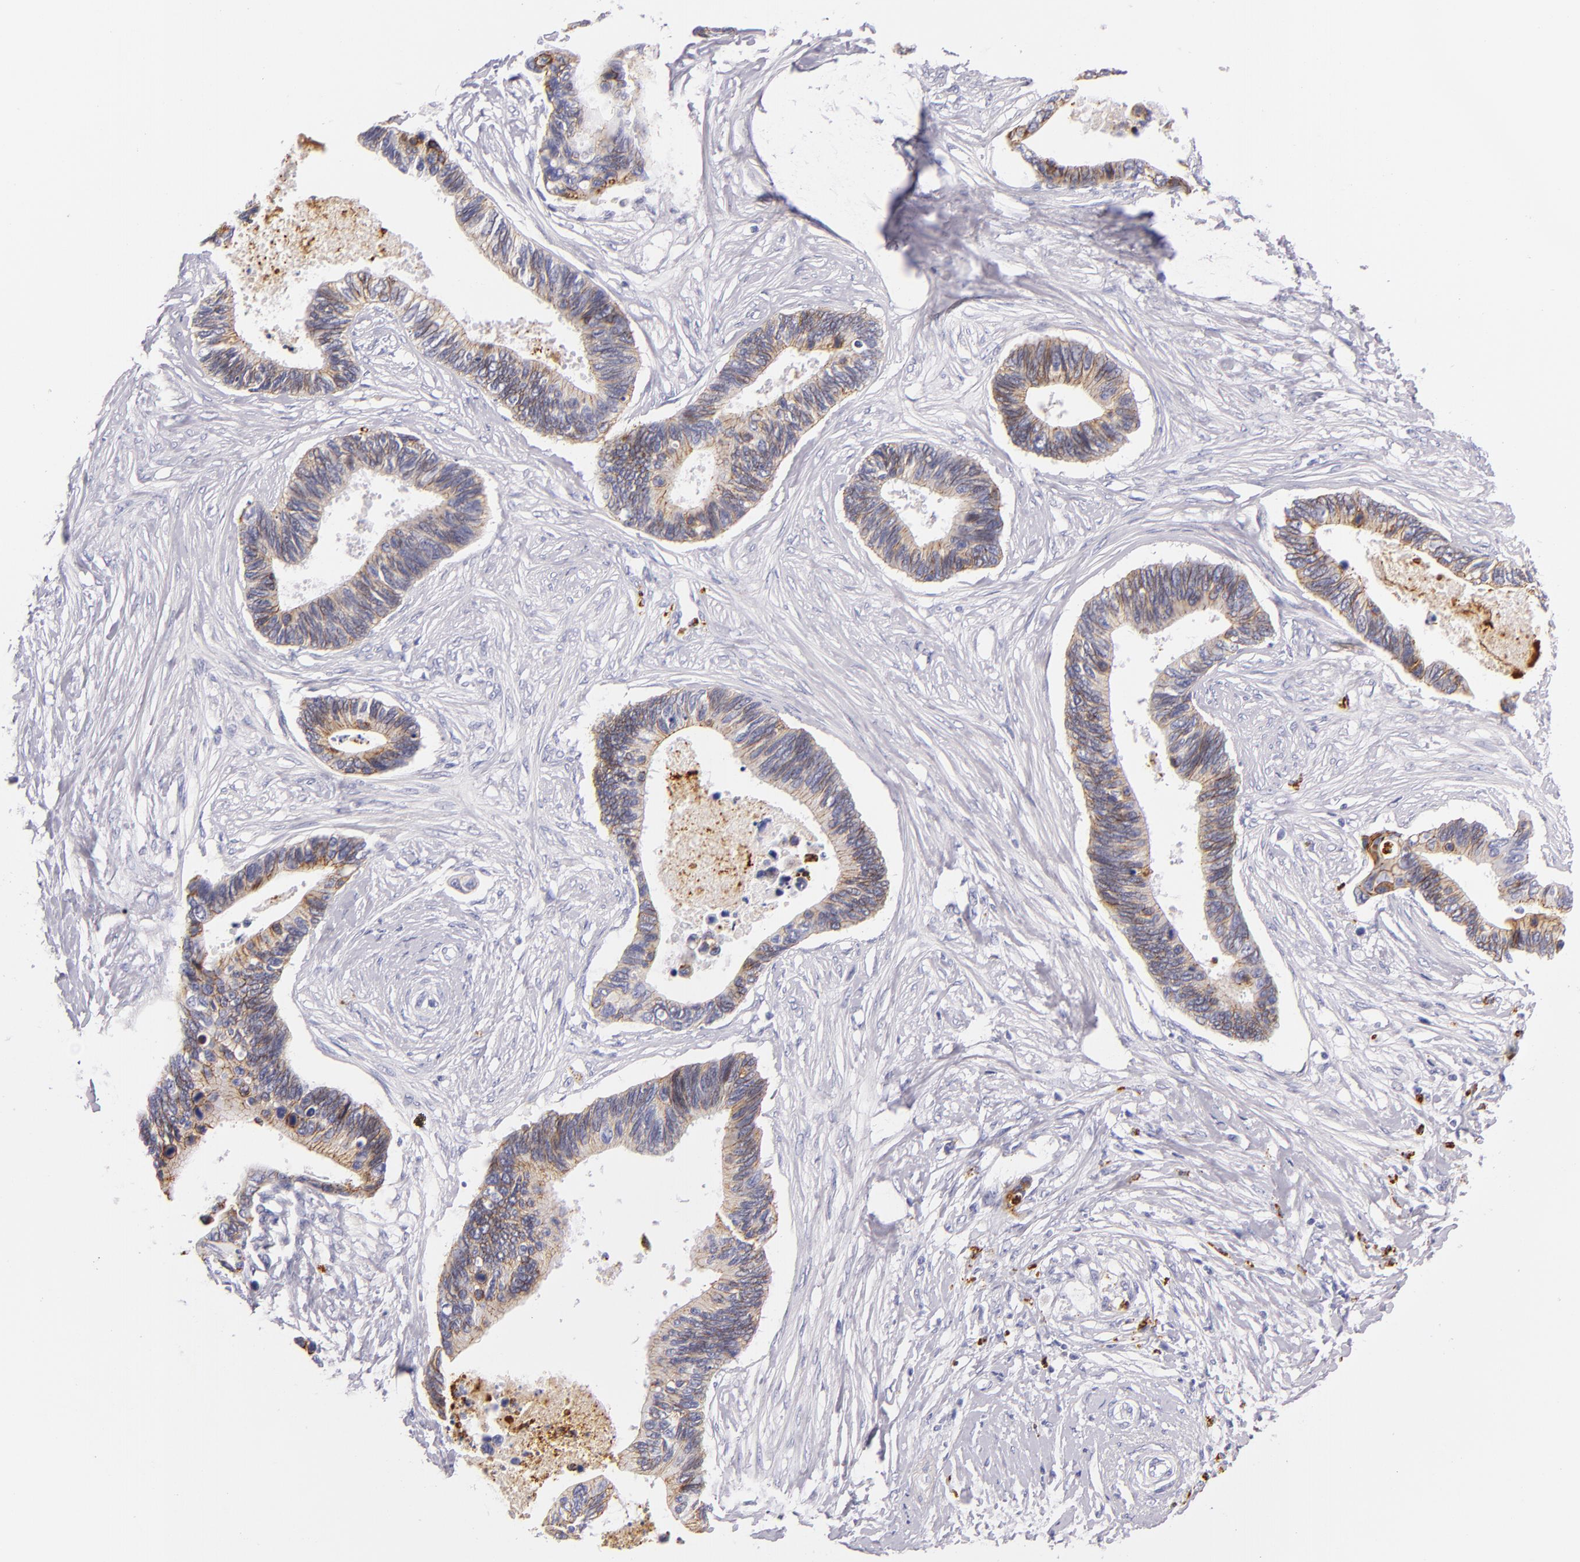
{"staining": {"intensity": "moderate", "quantity": "25%-75%", "location": "cytoplasmic/membranous"}, "tissue": "pancreatic cancer", "cell_type": "Tumor cells", "image_type": "cancer", "snomed": [{"axis": "morphology", "description": "Adenocarcinoma, NOS"}, {"axis": "topography", "description": "Pancreas"}], "caption": "High-power microscopy captured an IHC image of adenocarcinoma (pancreatic), revealing moderate cytoplasmic/membranous positivity in approximately 25%-75% of tumor cells.", "gene": "CDH3", "patient": {"sex": "female", "age": 70}}